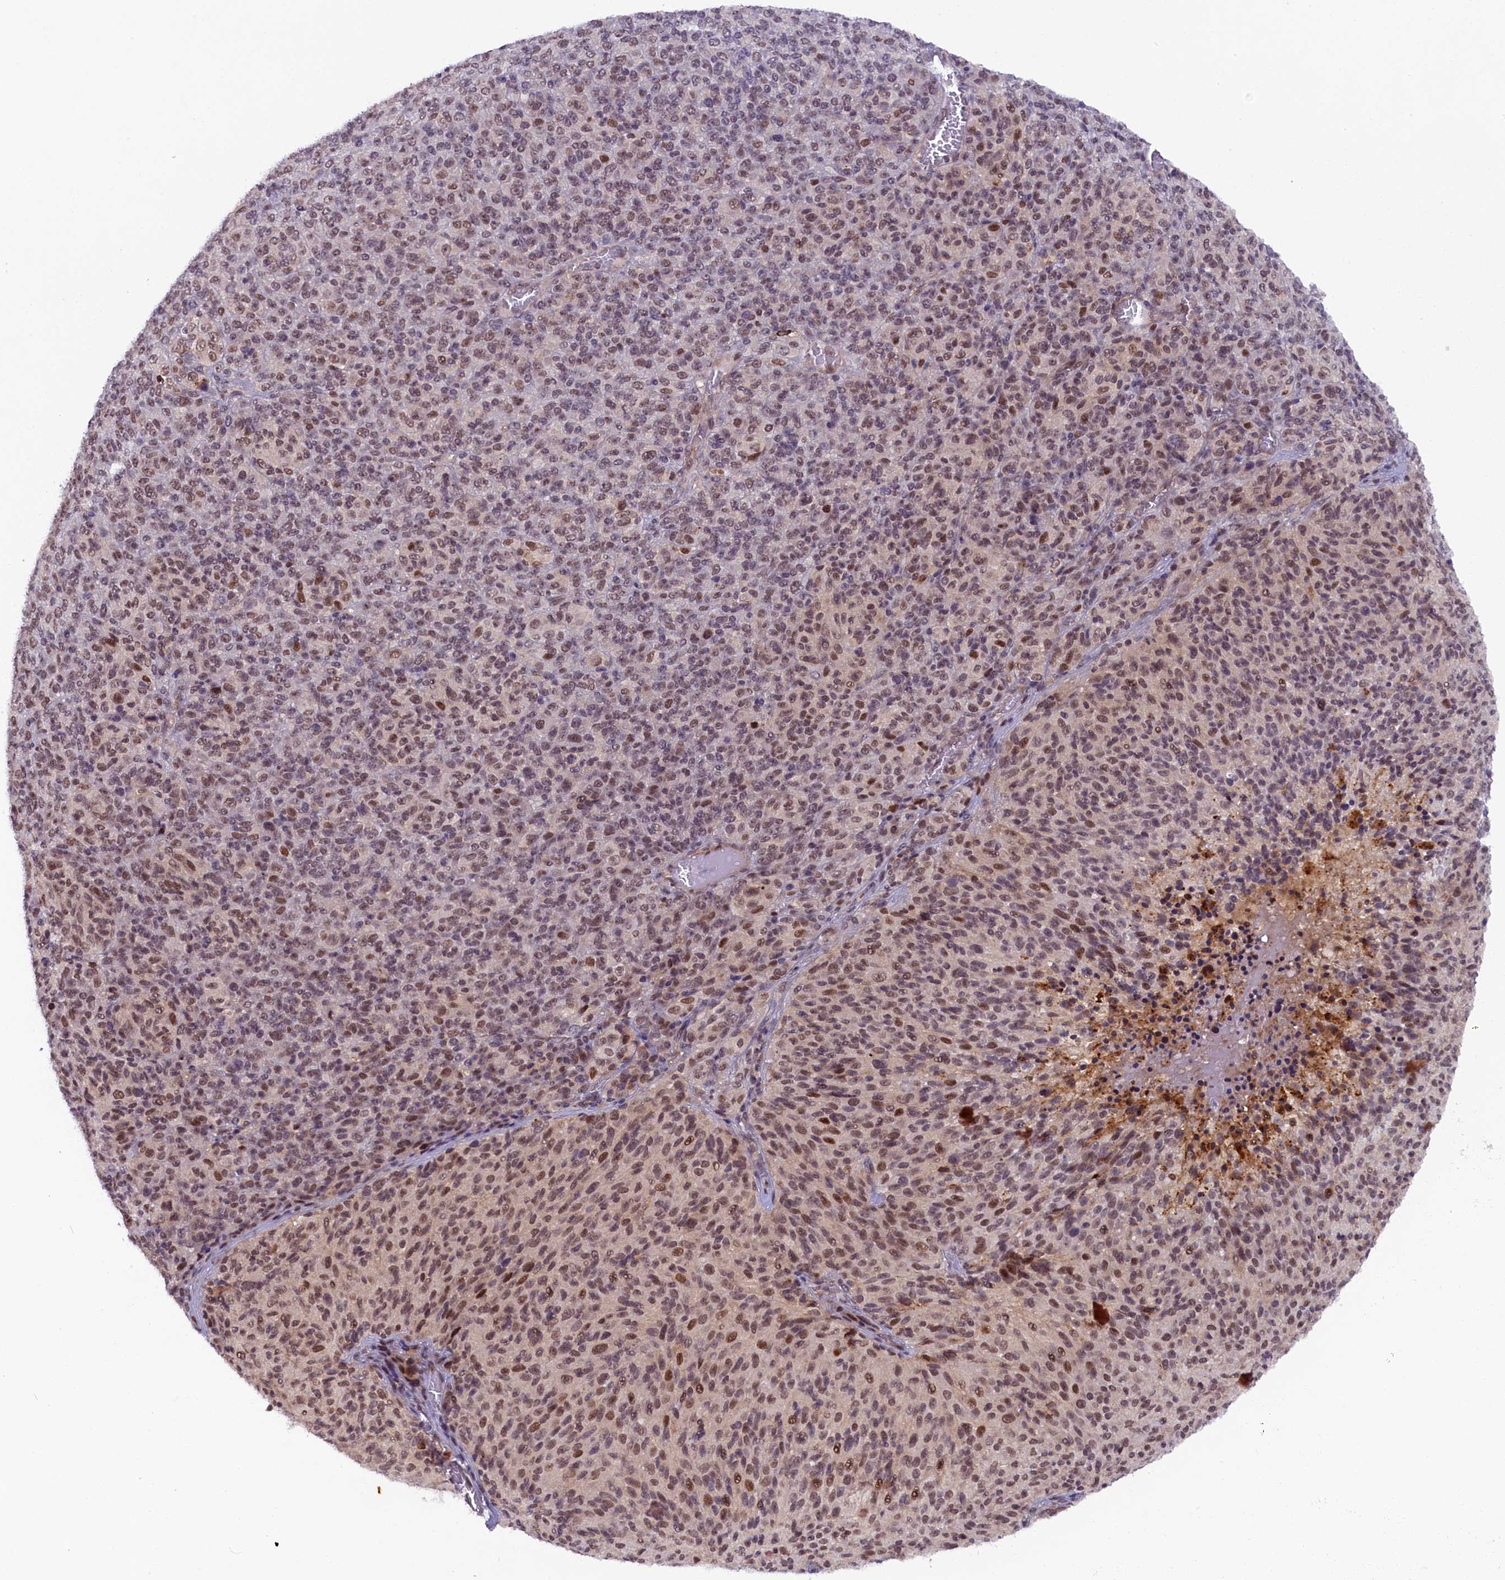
{"staining": {"intensity": "moderate", "quantity": "25%-75%", "location": "nuclear"}, "tissue": "melanoma", "cell_type": "Tumor cells", "image_type": "cancer", "snomed": [{"axis": "morphology", "description": "Malignant melanoma, Metastatic site"}, {"axis": "topography", "description": "Brain"}], "caption": "Immunohistochemistry (IHC) of human melanoma shows medium levels of moderate nuclear positivity in about 25%-75% of tumor cells.", "gene": "FCHO1", "patient": {"sex": "female", "age": 56}}